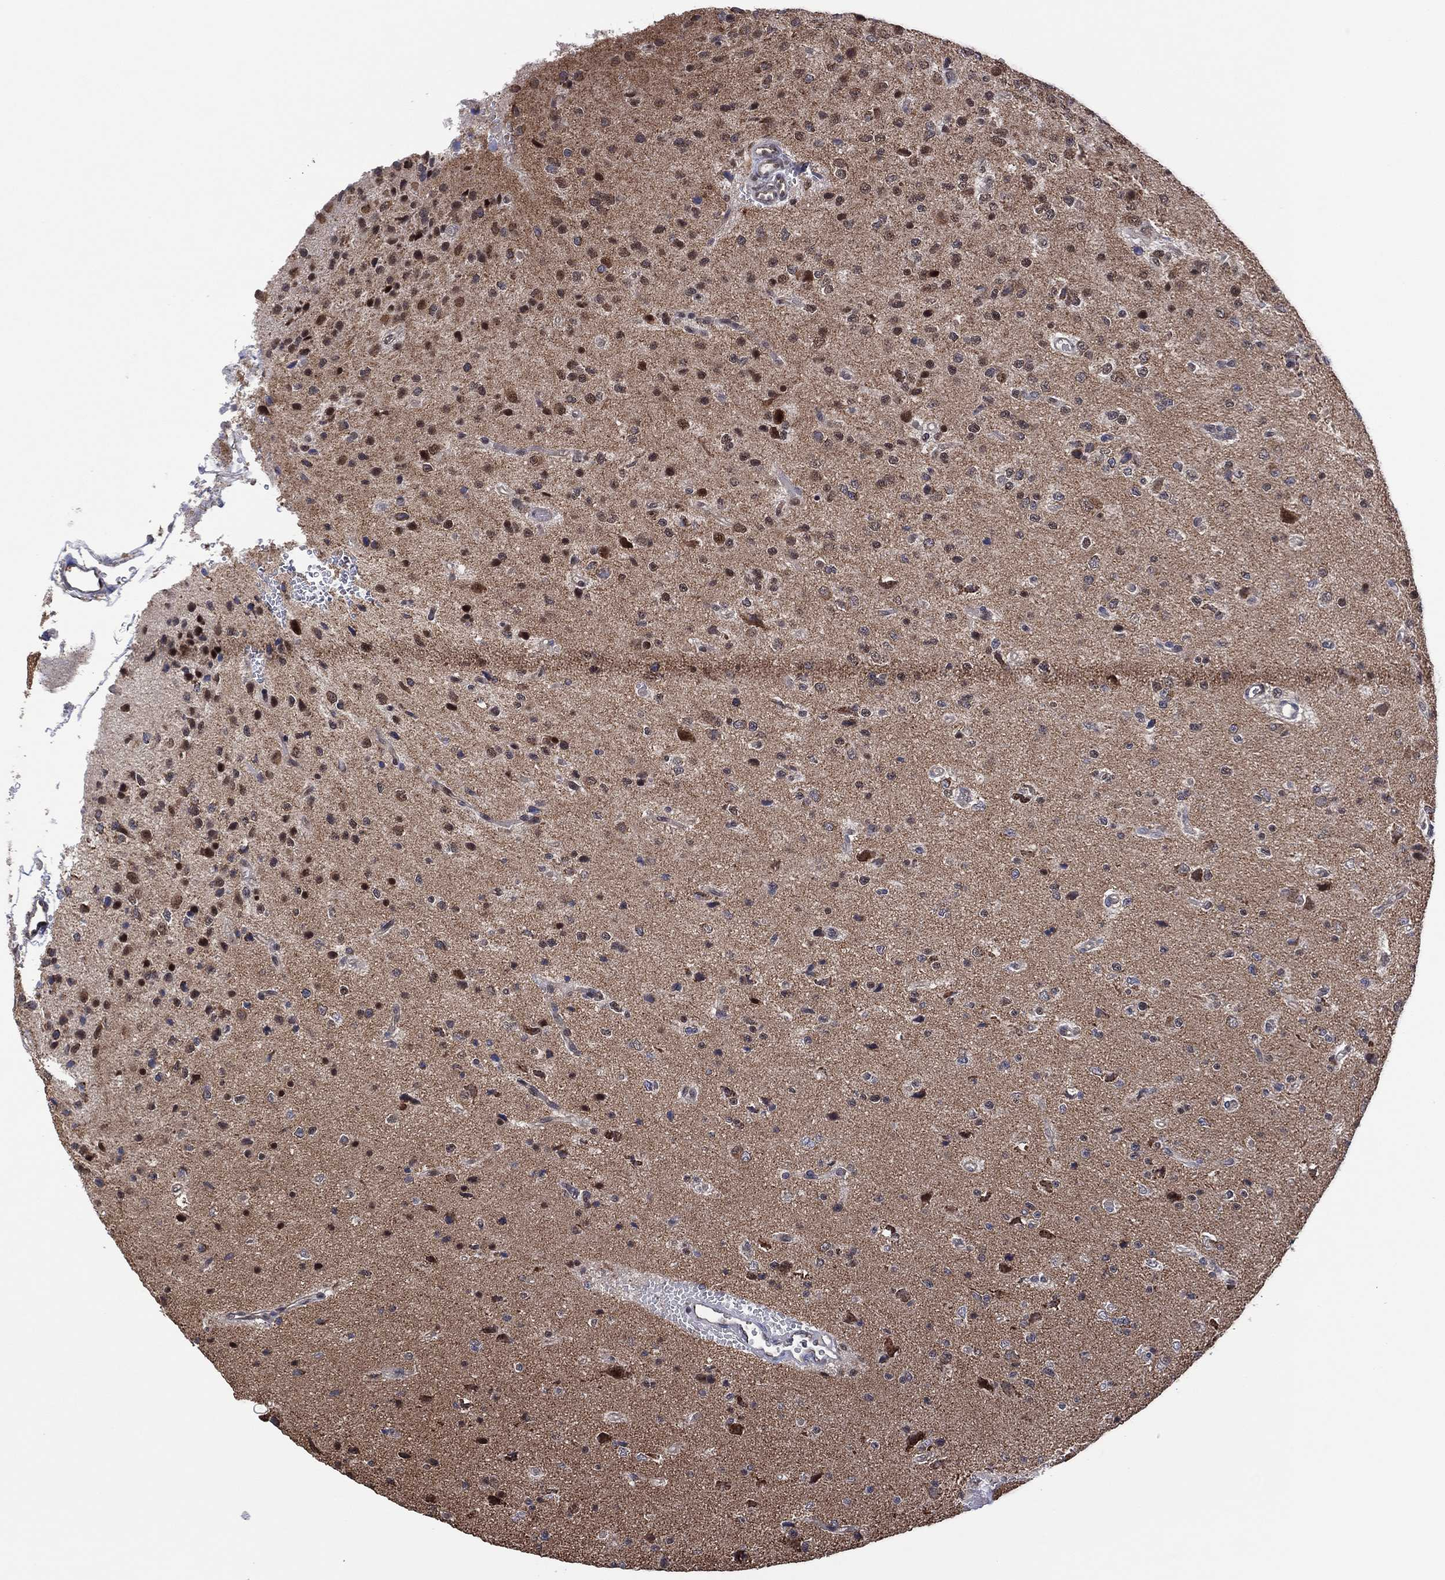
{"staining": {"intensity": "weak", "quantity": "<25%", "location": "nuclear"}, "tissue": "glioma", "cell_type": "Tumor cells", "image_type": "cancer", "snomed": [{"axis": "morphology", "description": "Glioma, malignant, Low grade"}, {"axis": "topography", "description": "Brain"}], "caption": "IHC micrograph of neoplastic tissue: malignant glioma (low-grade) stained with DAB (3,3'-diaminobenzidine) reveals no significant protein expression in tumor cells.", "gene": "PIDD1", "patient": {"sex": "male", "age": 41}}